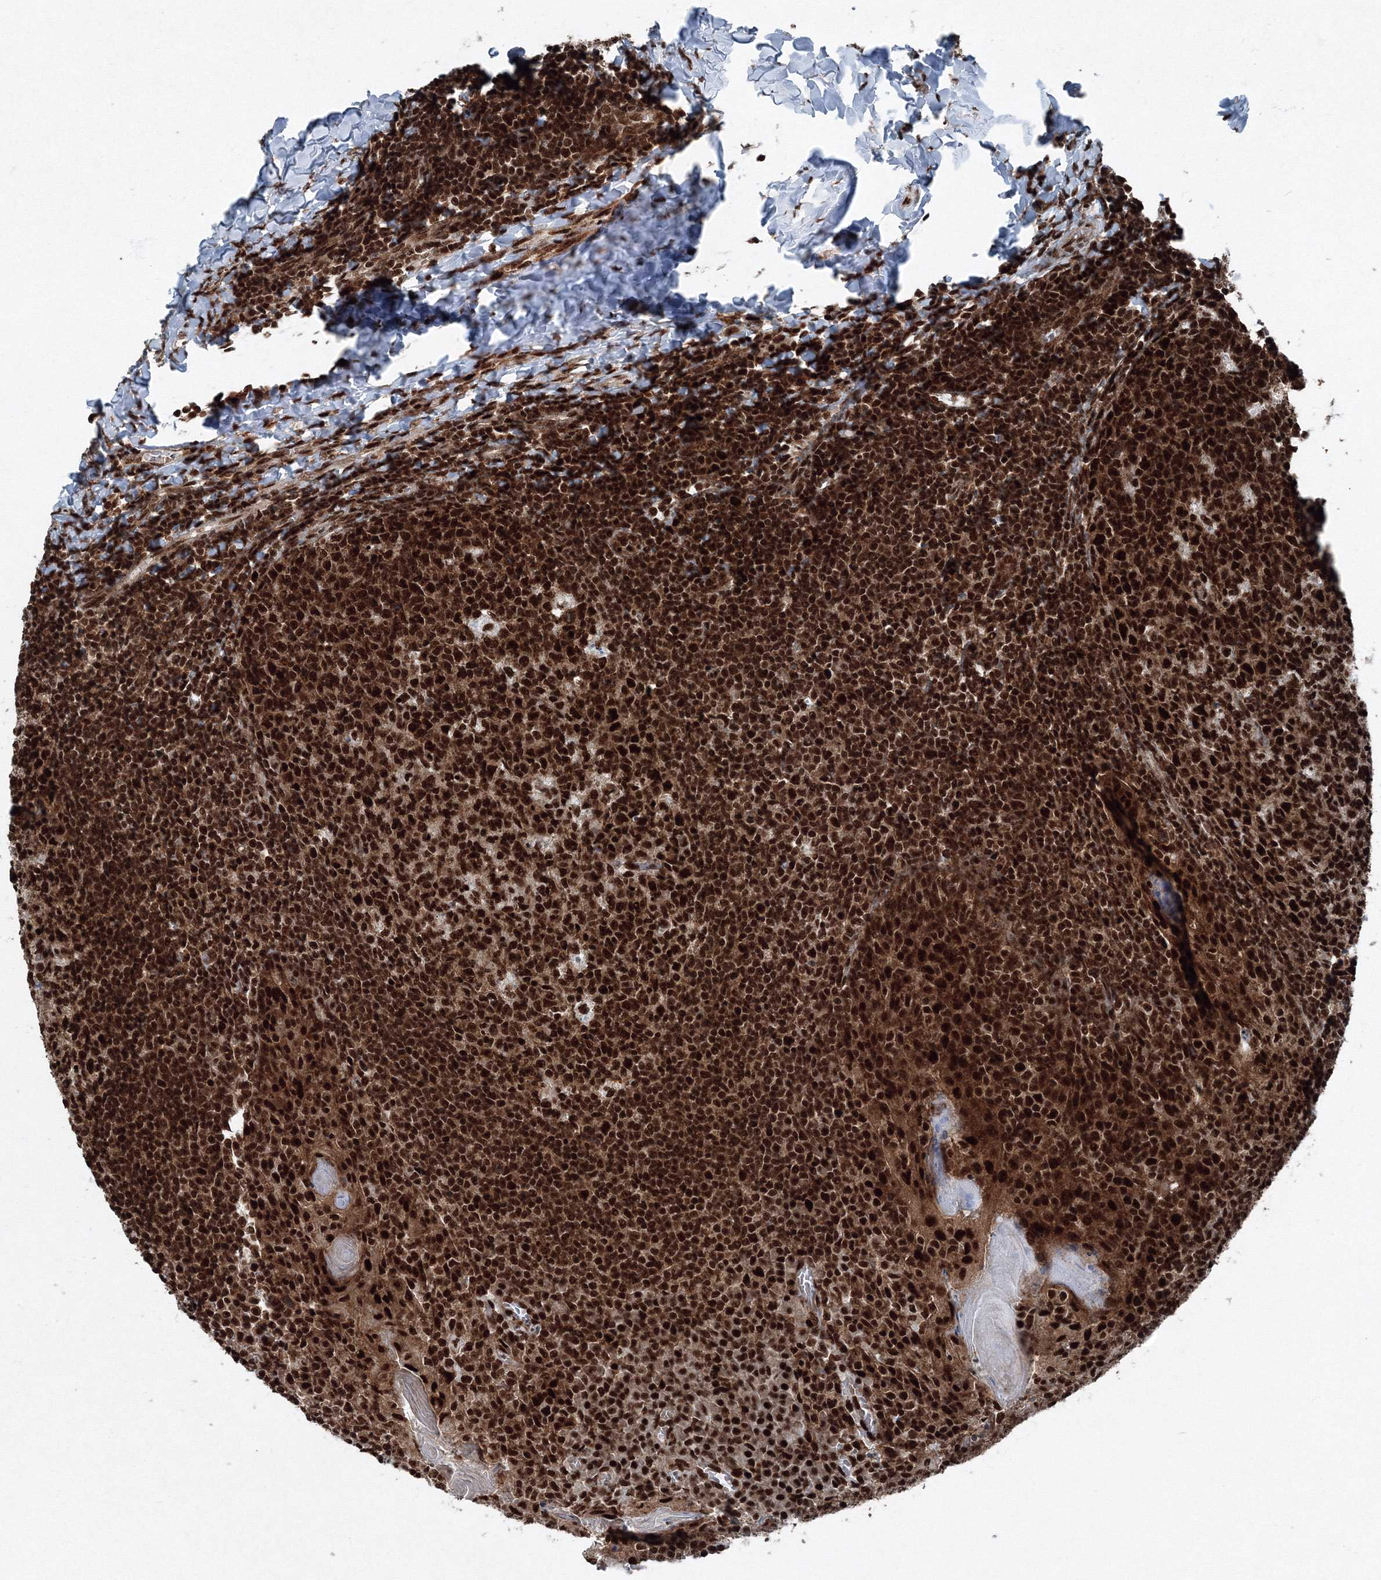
{"staining": {"intensity": "strong", "quantity": ">75%", "location": "nuclear"}, "tissue": "tonsil", "cell_type": "Germinal center cells", "image_type": "normal", "snomed": [{"axis": "morphology", "description": "Normal tissue, NOS"}, {"axis": "topography", "description": "Tonsil"}], "caption": "IHC (DAB) staining of benign human tonsil shows strong nuclear protein expression in approximately >75% of germinal center cells. (Brightfield microscopy of DAB IHC at high magnification).", "gene": "SNRPC", "patient": {"sex": "female", "age": 19}}